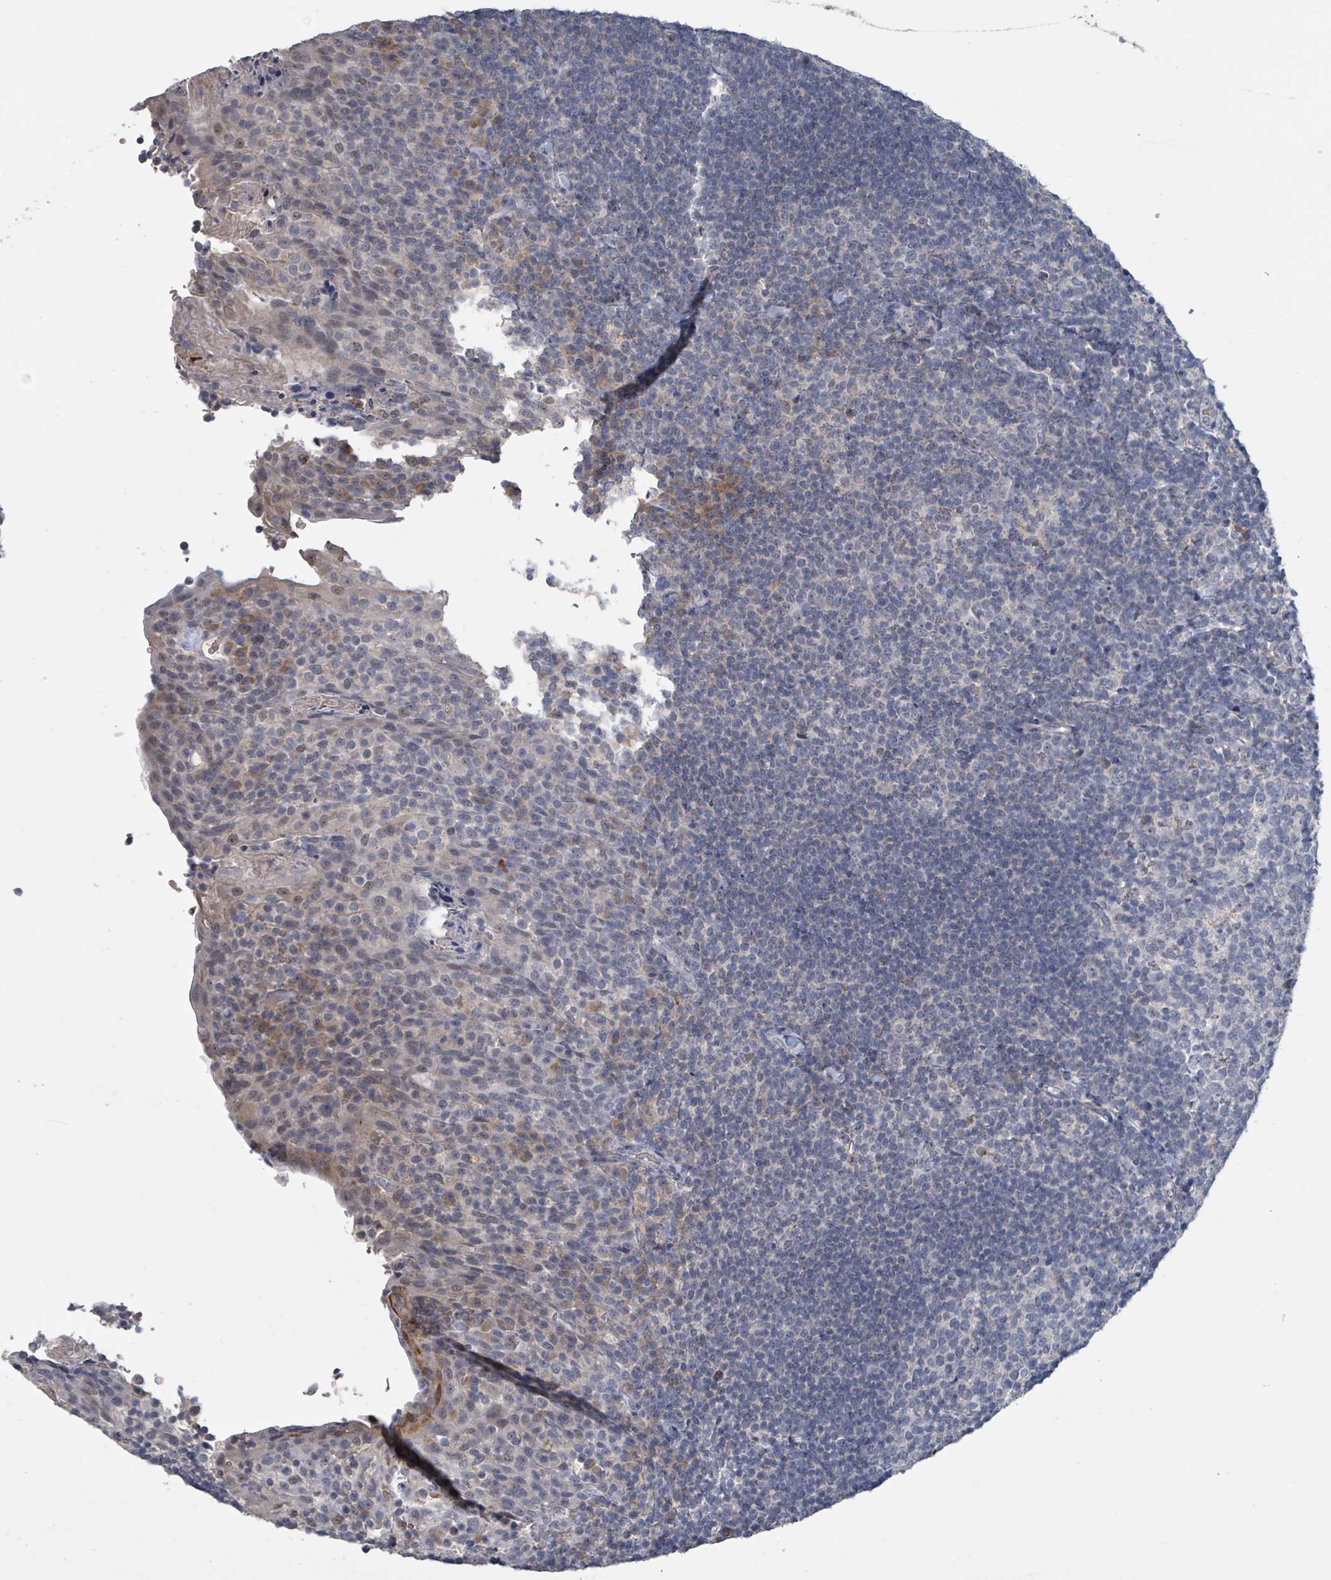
{"staining": {"intensity": "negative", "quantity": "none", "location": "none"}, "tissue": "tonsil", "cell_type": "Germinal center cells", "image_type": "normal", "snomed": [{"axis": "morphology", "description": "Normal tissue, NOS"}, {"axis": "topography", "description": "Tonsil"}], "caption": "Human tonsil stained for a protein using IHC reveals no expression in germinal center cells.", "gene": "SEBOX", "patient": {"sex": "female", "age": 10}}